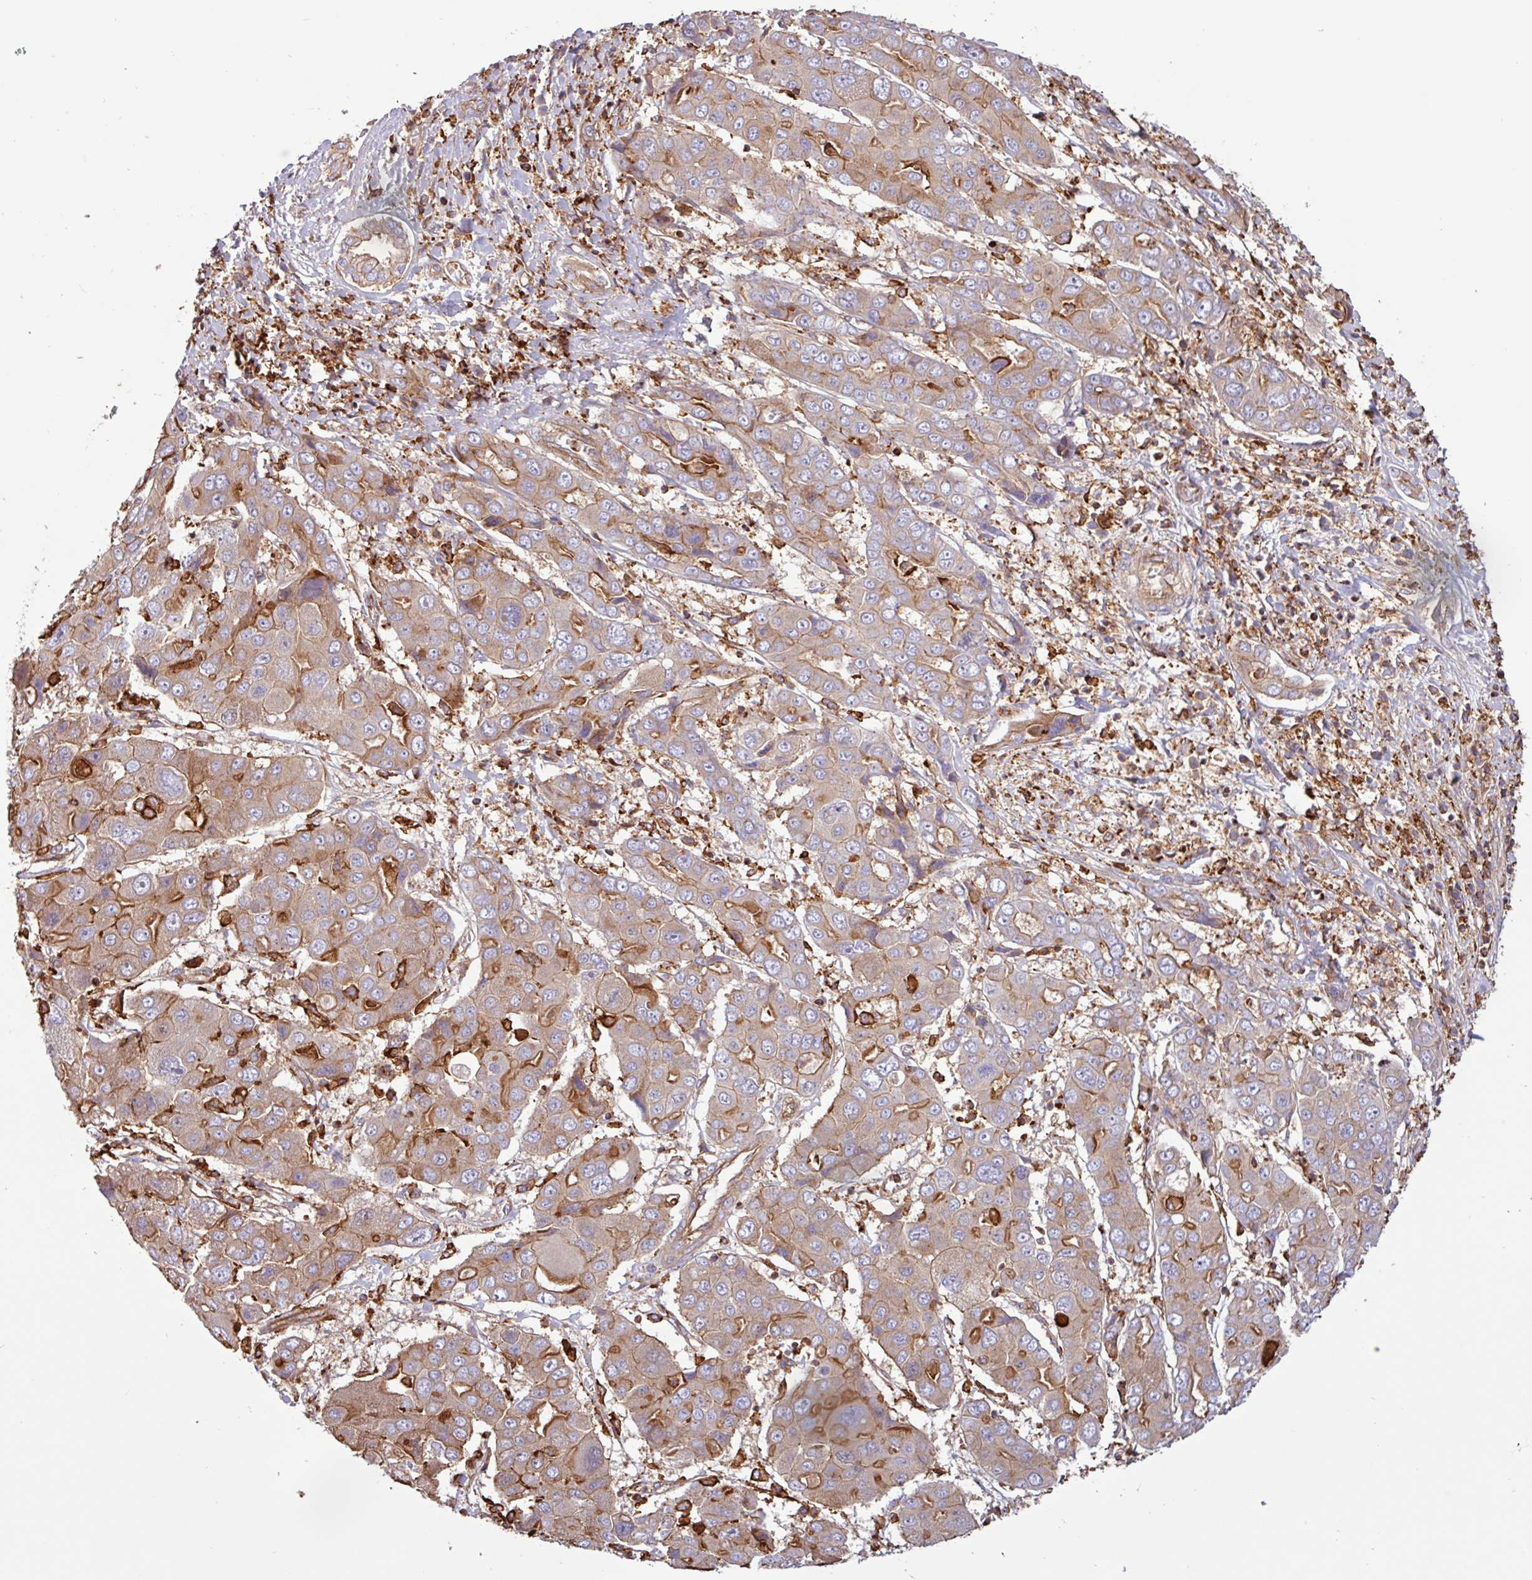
{"staining": {"intensity": "moderate", "quantity": ">75%", "location": "cytoplasmic/membranous"}, "tissue": "liver cancer", "cell_type": "Tumor cells", "image_type": "cancer", "snomed": [{"axis": "morphology", "description": "Cholangiocarcinoma"}, {"axis": "topography", "description": "Liver"}], "caption": "Immunohistochemistry staining of liver cancer, which demonstrates medium levels of moderate cytoplasmic/membranous staining in approximately >75% of tumor cells indicating moderate cytoplasmic/membranous protein staining. The staining was performed using DAB (3,3'-diaminobenzidine) (brown) for protein detection and nuclei were counterstained in hematoxylin (blue).", "gene": "ACTR3", "patient": {"sex": "male", "age": 67}}